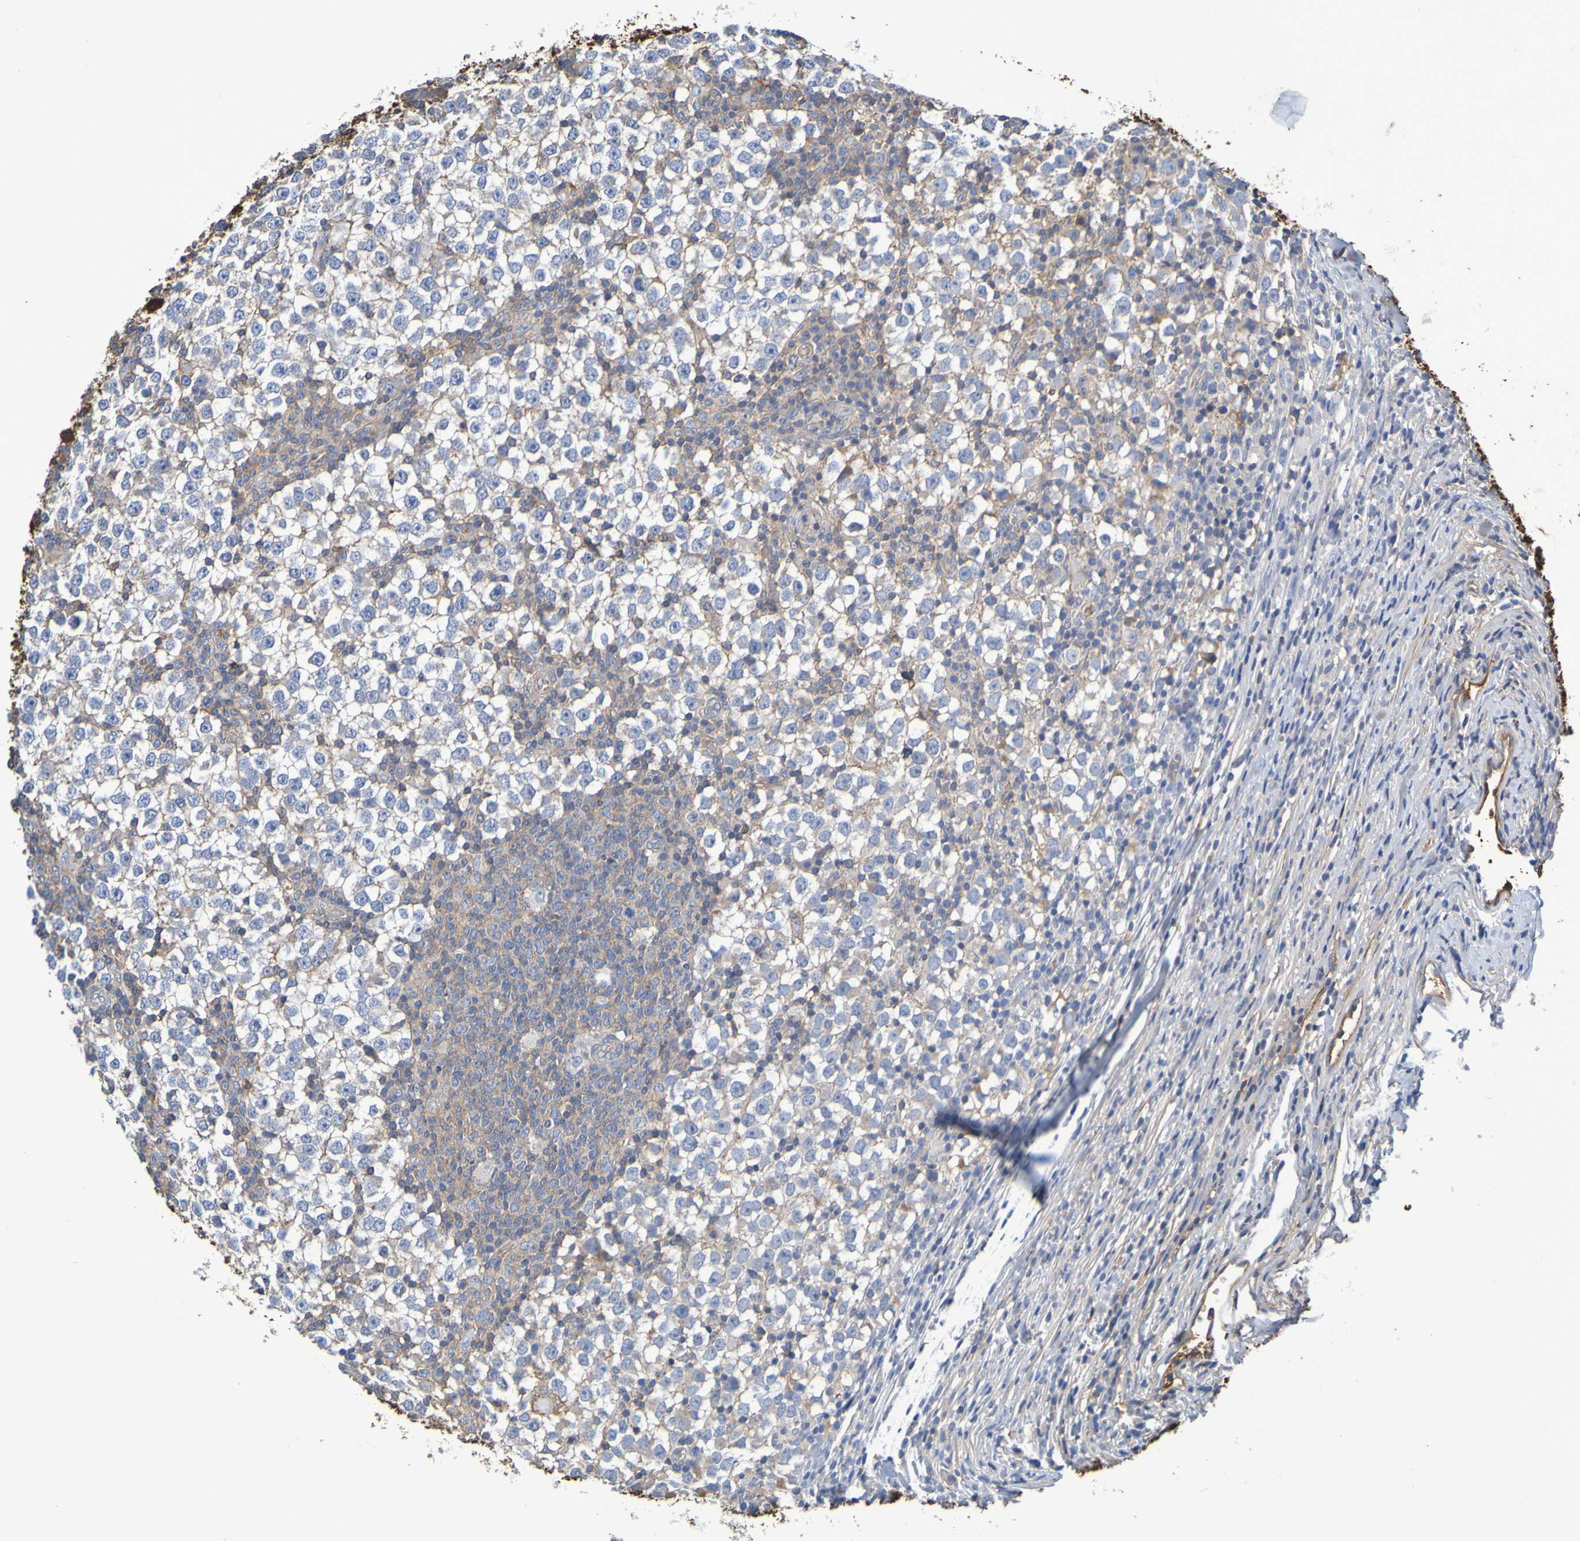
{"staining": {"intensity": "negative", "quantity": "none", "location": "none"}, "tissue": "testis cancer", "cell_type": "Tumor cells", "image_type": "cancer", "snomed": [{"axis": "morphology", "description": "Seminoma, NOS"}, {"axis": "topography", "description": "Testis"}], "caption": "DAB (3,3'-diaminobenzidine) immunohistochemical staining of human testis cancer (seminoma) exhibits no significant staining in tumor cells.", "gene": "GAB3", "patient": {"sex": "male", "age": 65}}